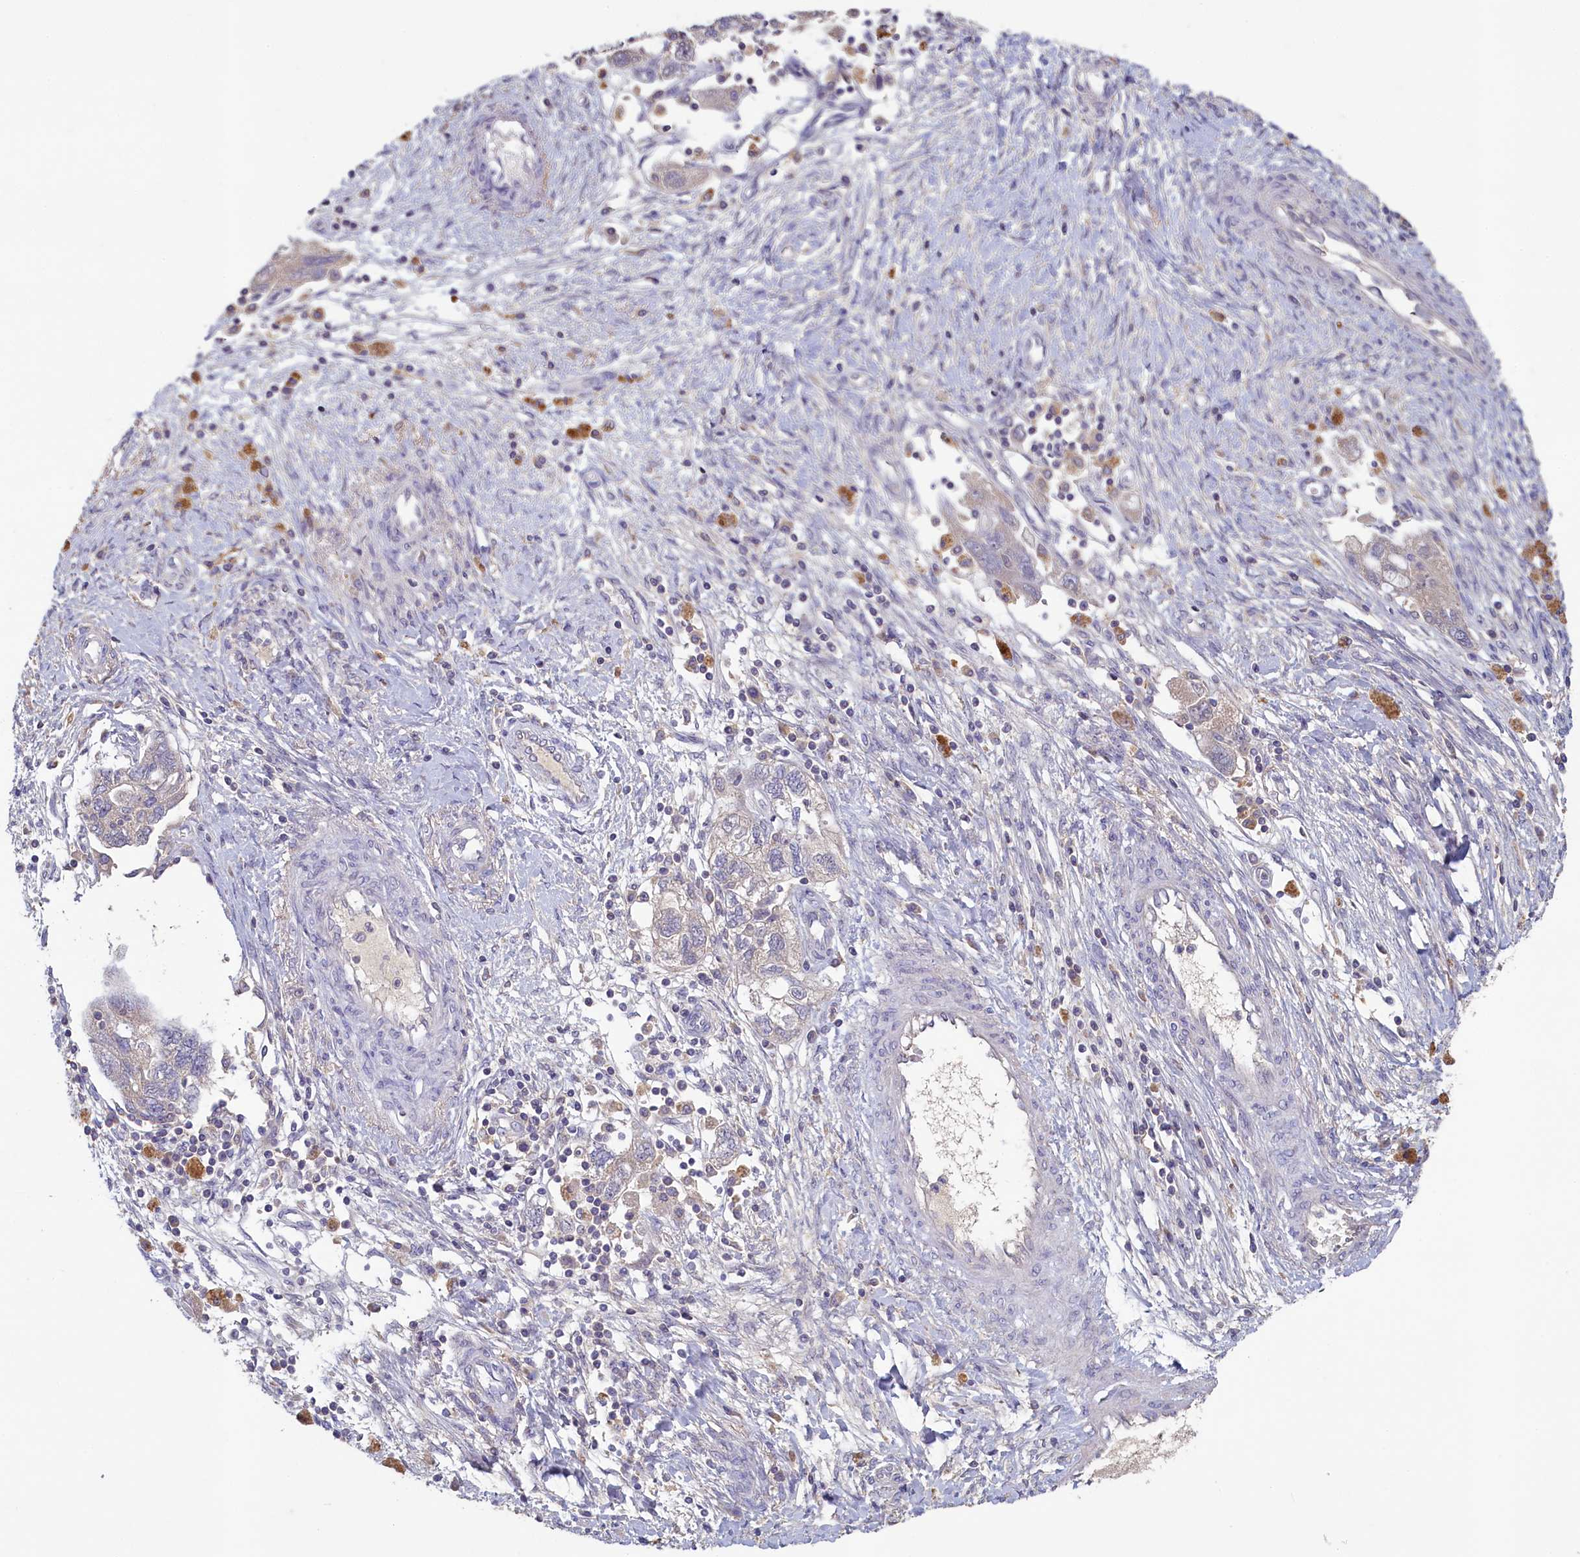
{"staining": {"intensity": "negative", "quantity": "none", "location": "none"}, "tissue": "ovarian cancer", "cell_type": "Tumor cells", "image_type": "cancer", "snomed": [{"axis": "morphology", "description": "Carcinoma, NOS"}, {"axis": "morphology", "description": "Cystadenocarcinoma, serous, NOS"}, {"axis": "topography", "description": "Ovary"}], "caption": "A micrograph of human ovarian carcinoma is negative for staining in tumor cells.", "gene": "ATF7IP2", "patient": {"sex": "female", "age": 69}}